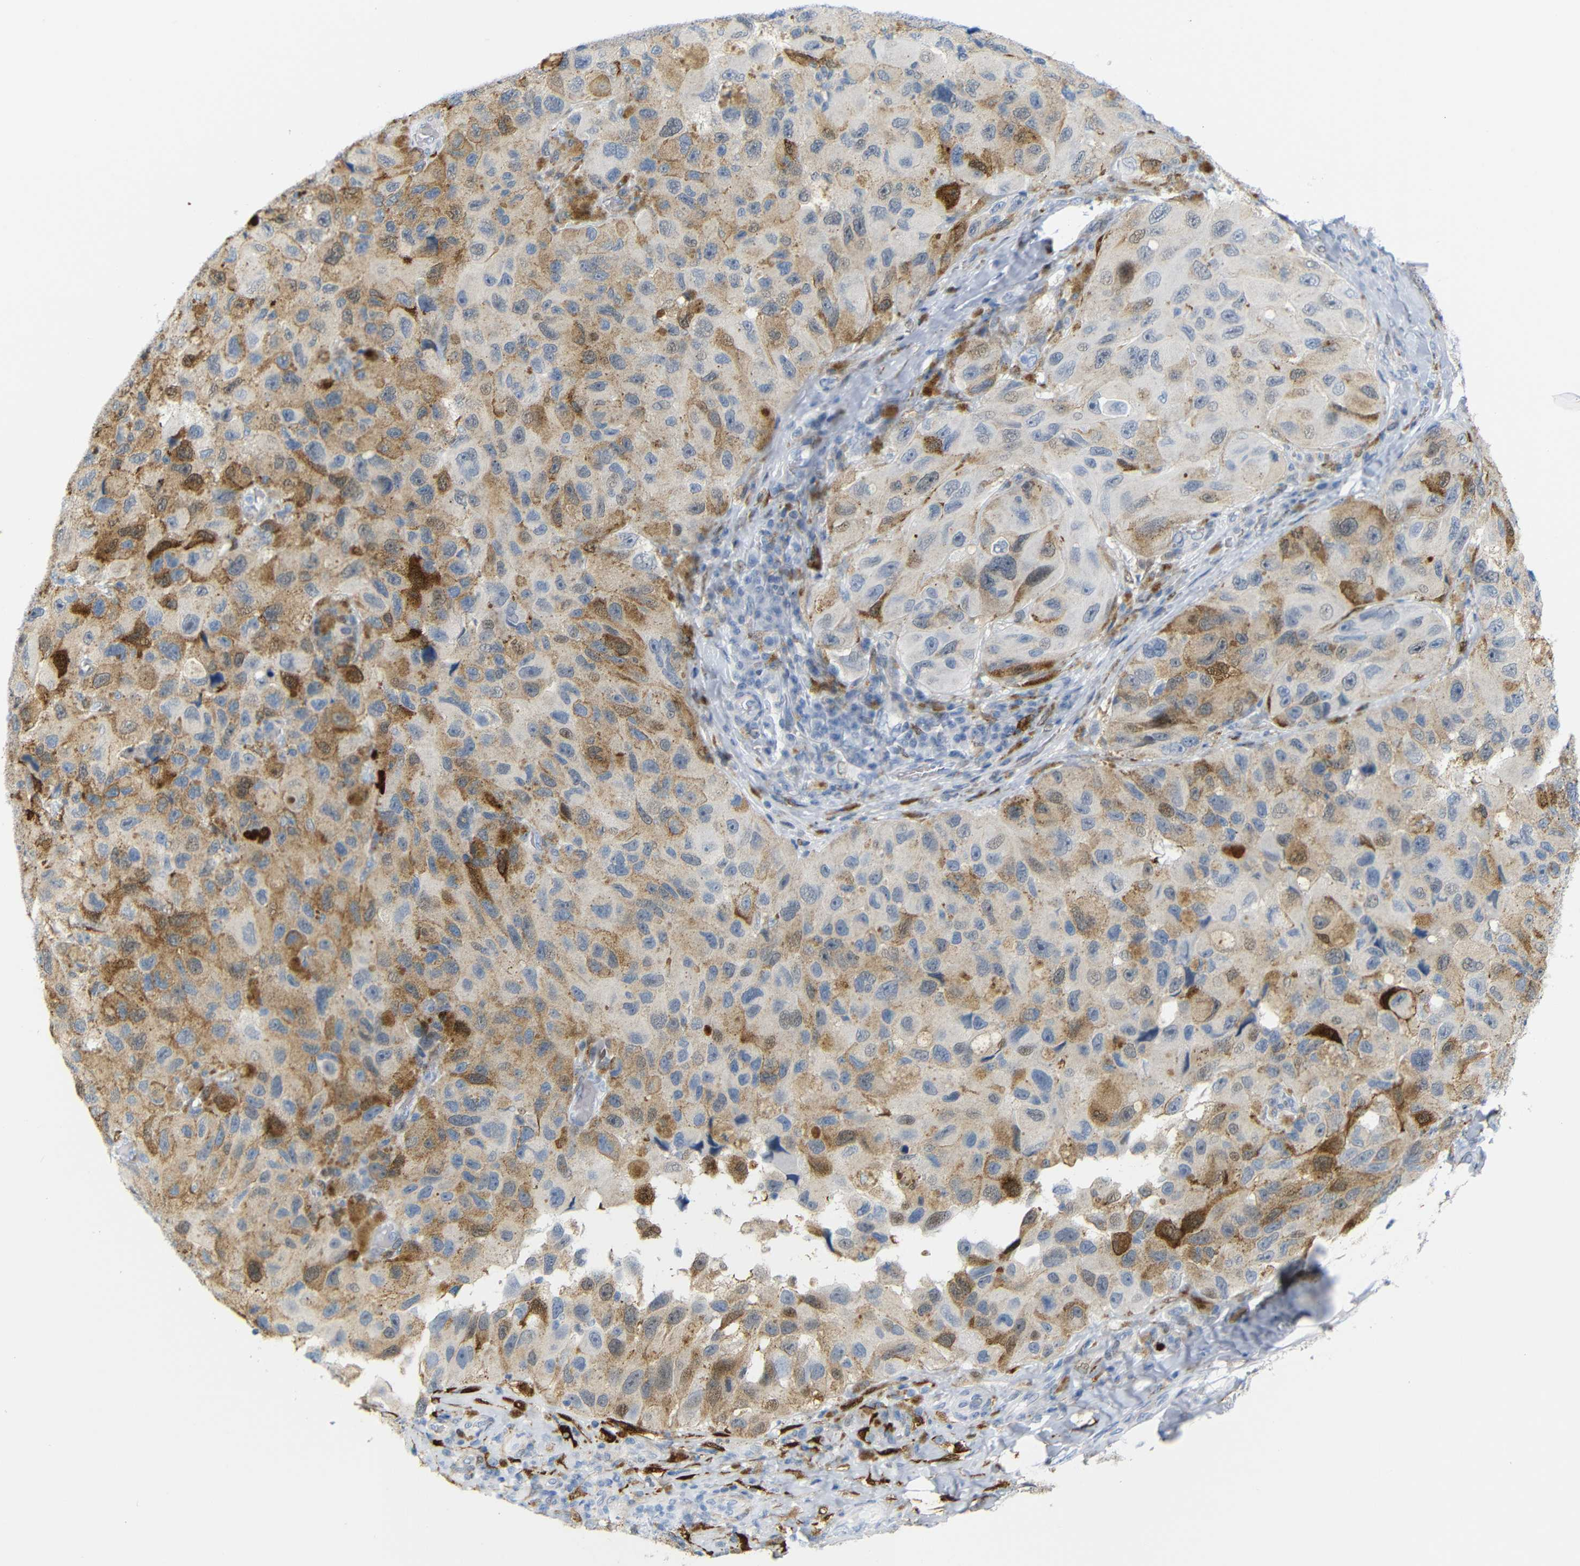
{"staining": {"intensity": "moderate", "quantity": "25%-75%", "location": "cytoplasmic/membranous"}, "tissue": "melanoma", "cell_type": "Tumor cells", "image_type": "cancer", "snomed": [{"axis": "morphology", "description": "Malignant melanoma, NOS"}, {"axis": "topography", "description": "Skin"}], "caption": "Immunohistochemistry (DAB (3,3'-diaminobenzidine)) staining of human melanoma exhibits moderate cytoplasmic/membranous protein positivity in approximately 25%-75% of tumor cells.", "gene": "MT1A", "patient": {"sex": "female", "age": 73}}